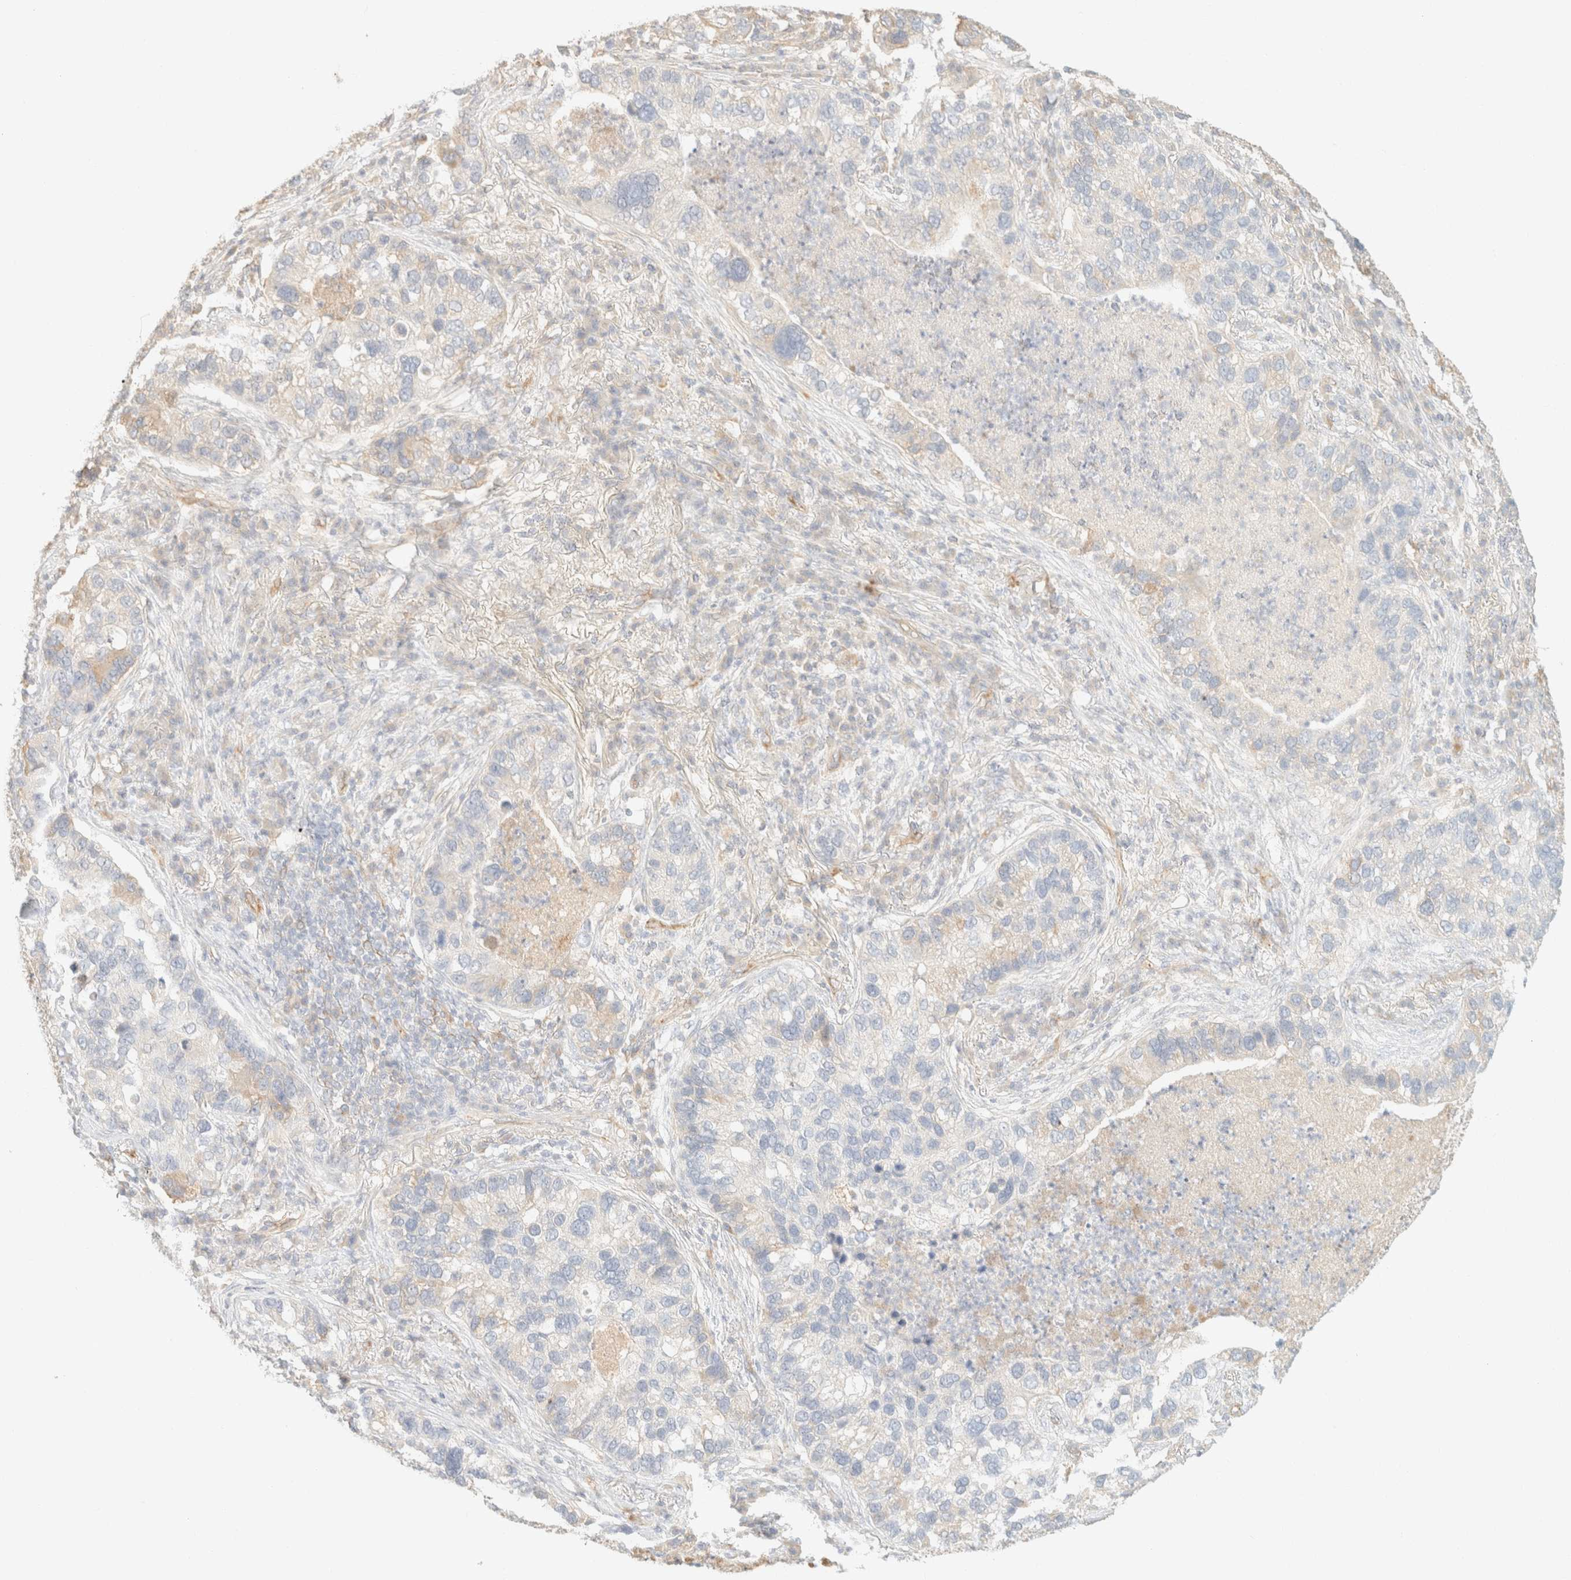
{"staining": {"intensity": "negative", "quantity": "none", "location": "none"}, "tissue": "lung cancer", "cell_type": "Tumor cells", "image_type": "cancer", "snomed": [{"axis": "morphology", "description": "Normal tissue, NOS"}, {"axis": "morphology", "description": "Adenocarcinoma, NOS"}, {"axis": "topography", "description": "Bronchus"}, {"axis": "topography", "description": "Lung"}], "caption": "Lung cancer was stained to show a protein in brown. There is no significant staining in tumor cells.", "gene": "SPARCL1", "patient": {"sex": "male", "age": 54}}